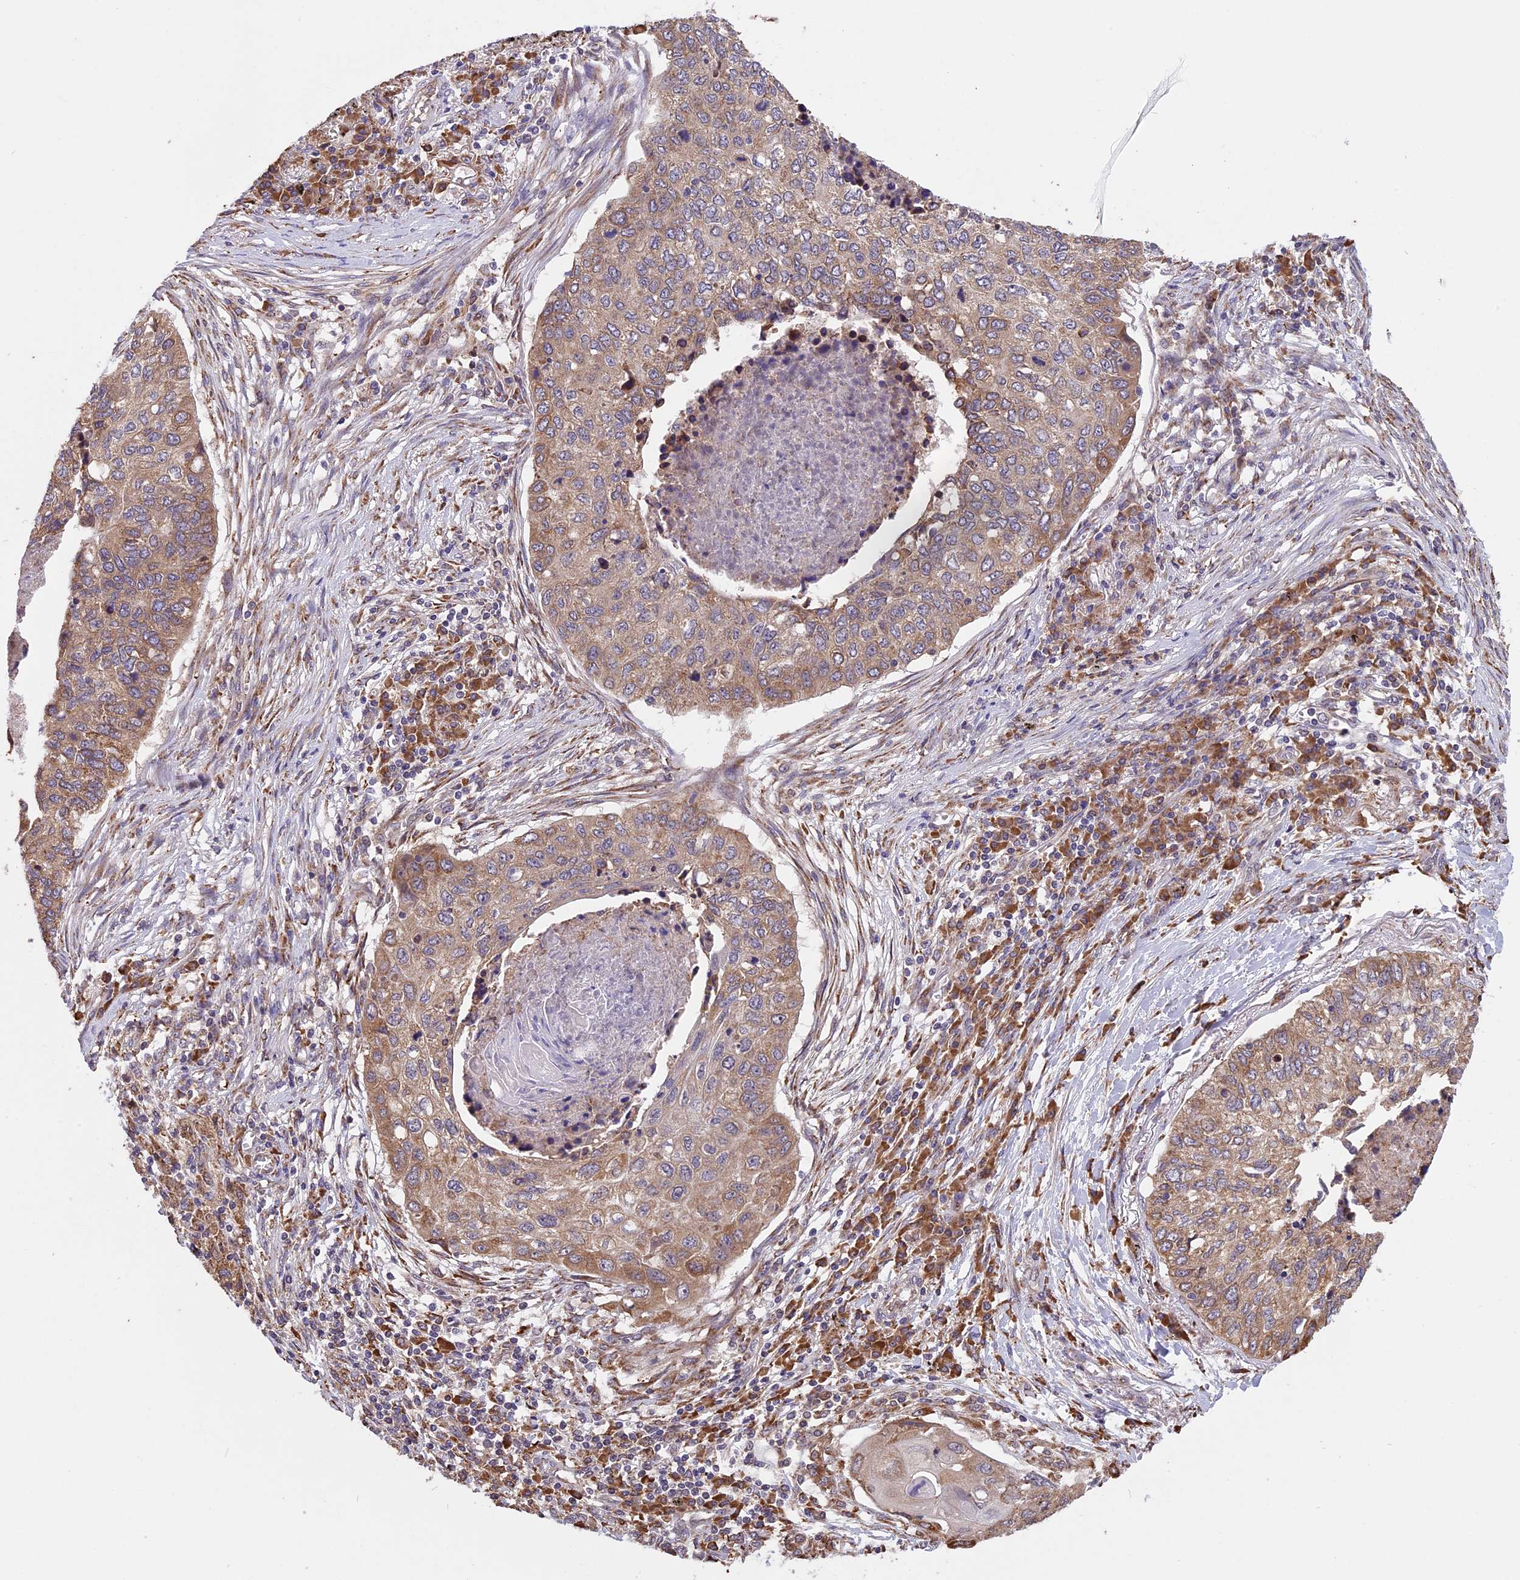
{"staining": {"intensity": "weak", "quantity": ">75%", "location": "cytoplasmic/membranous"}, "tissue": "lung cancer", "cell_type": "Tumor cells", "image_type": "cancer", "snomed": [{"axis": "morphology", "description": "Squamous cell carcinoma, NOS"}, {"axis": "topography", "description": "Lung"}], "caption": "High-magnification brightfield microscopy of lung cancer (squamous cell carcinoma) stained with DAB (3,3'-diaminobenzidine) (brown) and counterstained with hematoxylin (blue). tumor cells exhibit weak cytoplasmic/membranous staining is identified in approximately>75% of cells.", "gene": "DMRTA2", "patient": {"sex": "female", "age": 63}}